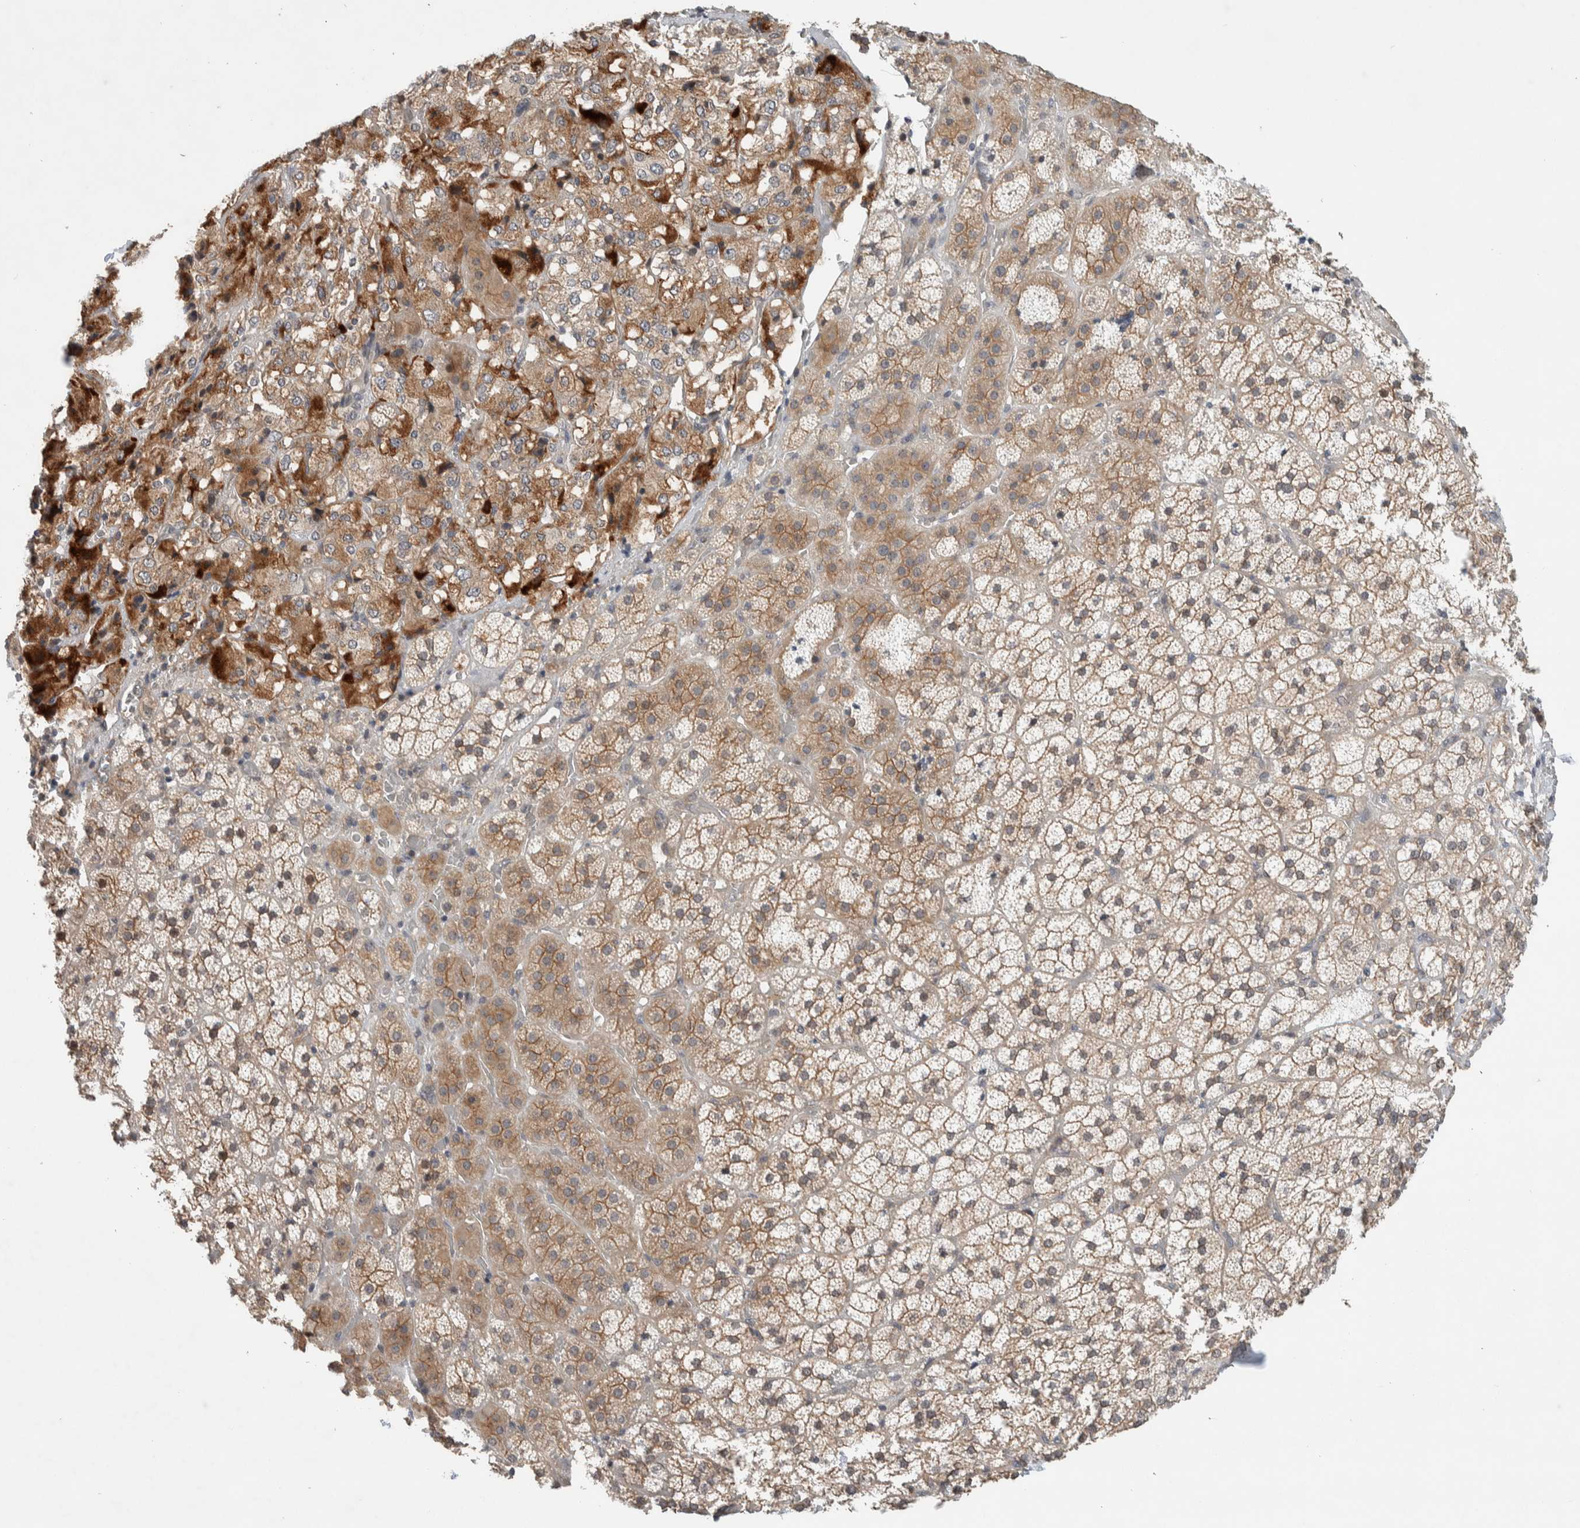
{"staining": {"intensity": "moderate", "quantity": ">75%", "location": "cytoplasmic/membranous,nuclear"}, "tissue": "adrenal gland", "cell_type": "Glandular cells", "image_type": "normal", "snomed": [{"axis": "morphology", "description": "Normal tissue, NOS"}, {"axis": "topography", "description": "Adrenal gland"}], "caption": "Immunohistochemistry (IHC) of normal human adrenal gland shows medium levels of moderate cytoplasmic/membranous,nuclear expression in approximately >75% of glandular cells.", "gene": "DEPTOR", "patient": {"sex": "female", "age": 44}}